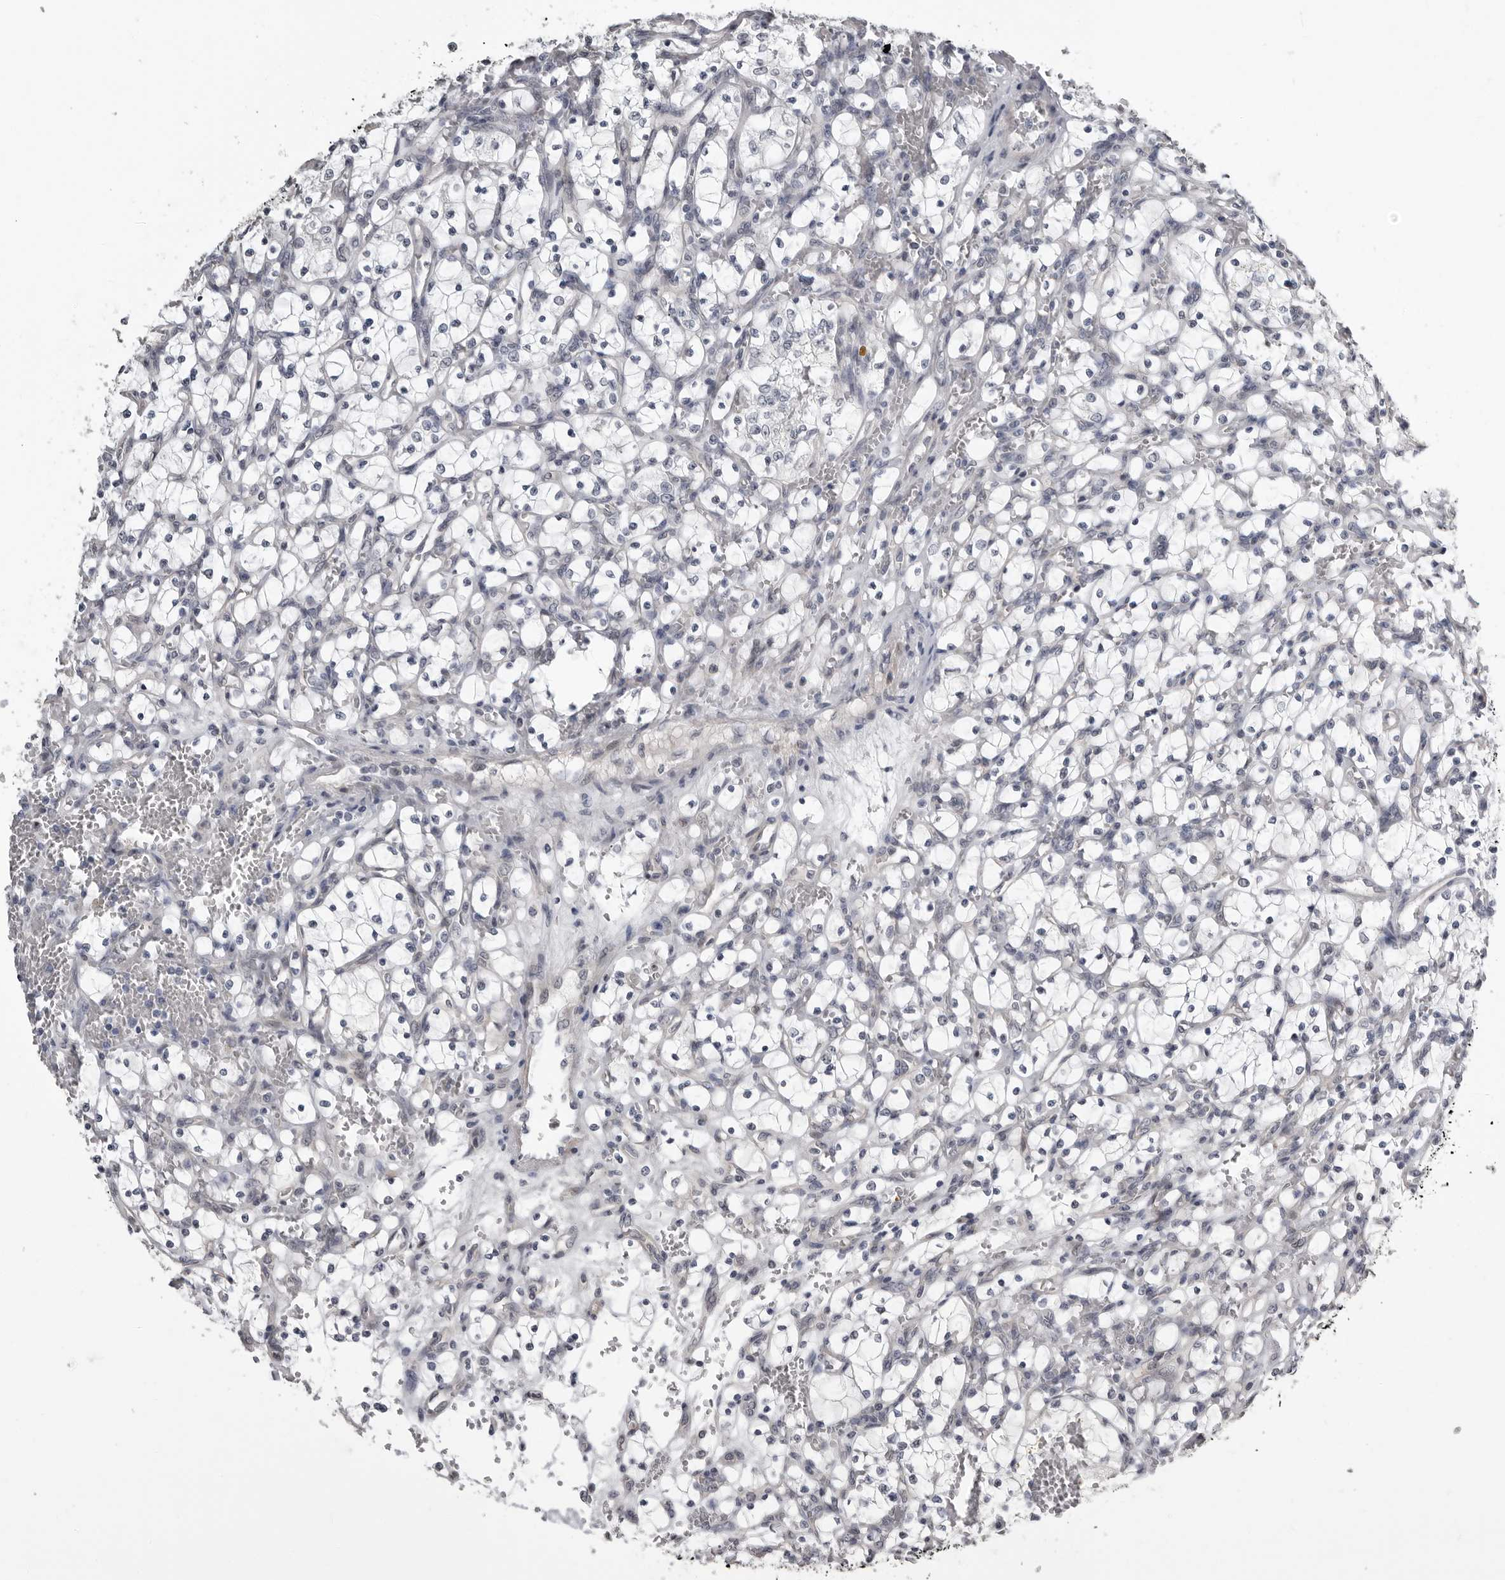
{"staining": {"intensity": "negative", "quantity": "none", "location": "none"}, "tissue": "renal cancer", "cell_type": "Tumor cells", "image_type": "cancer", "snomed": [{"axis": "morphology", "description": "Adenocarcinoma, NOS"}, {"axis": "topography", "description": "Kidney"}], "caption": "There is no significant expression in tumor cells of renal adenocarcinoma.", "gene": "PRRX2", "patient": {"sex": "female", "age": 69}}